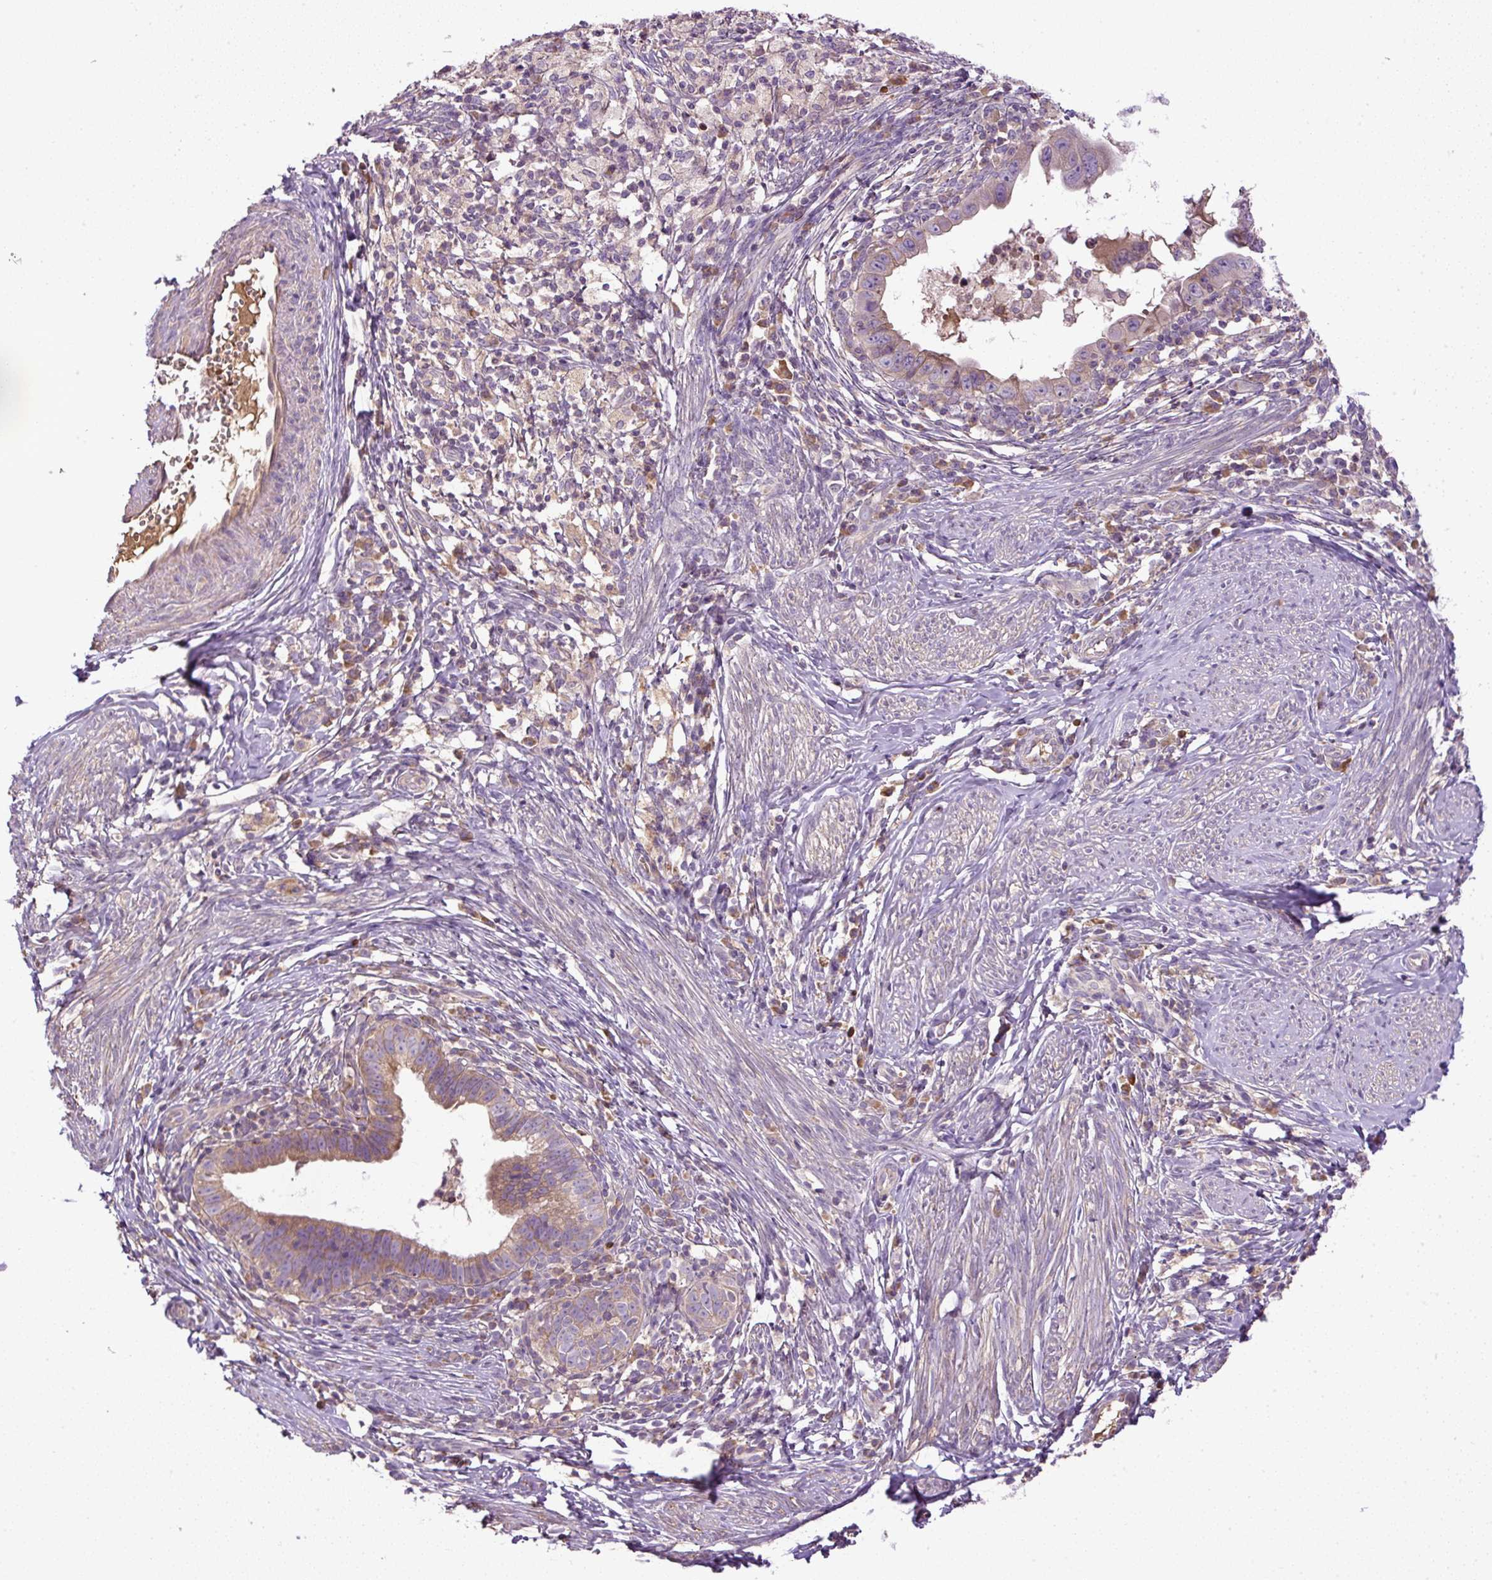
{"staining": {"intensity": "weak", "quantity": "25%-75%", "location": "cytoplasmic/membranous"}, "tissue": "cervical cancer", "cell_type": "Tumor cells", "image_type": "cancer", "snomed": [{"axis": "morphology", "description": "Adenocarcinoma, NOS"}, {"axis": "topography", "description": "Cervix"}], "caption": "Immunohistochemical staining of human adenocarcinoma (cervical) displays low levels of weak cytoplasmic/membranous staining in about 25%-75% of tumor cells.", "gene": "CXCL13", "patient": {"sex": "female", "age": 36}}